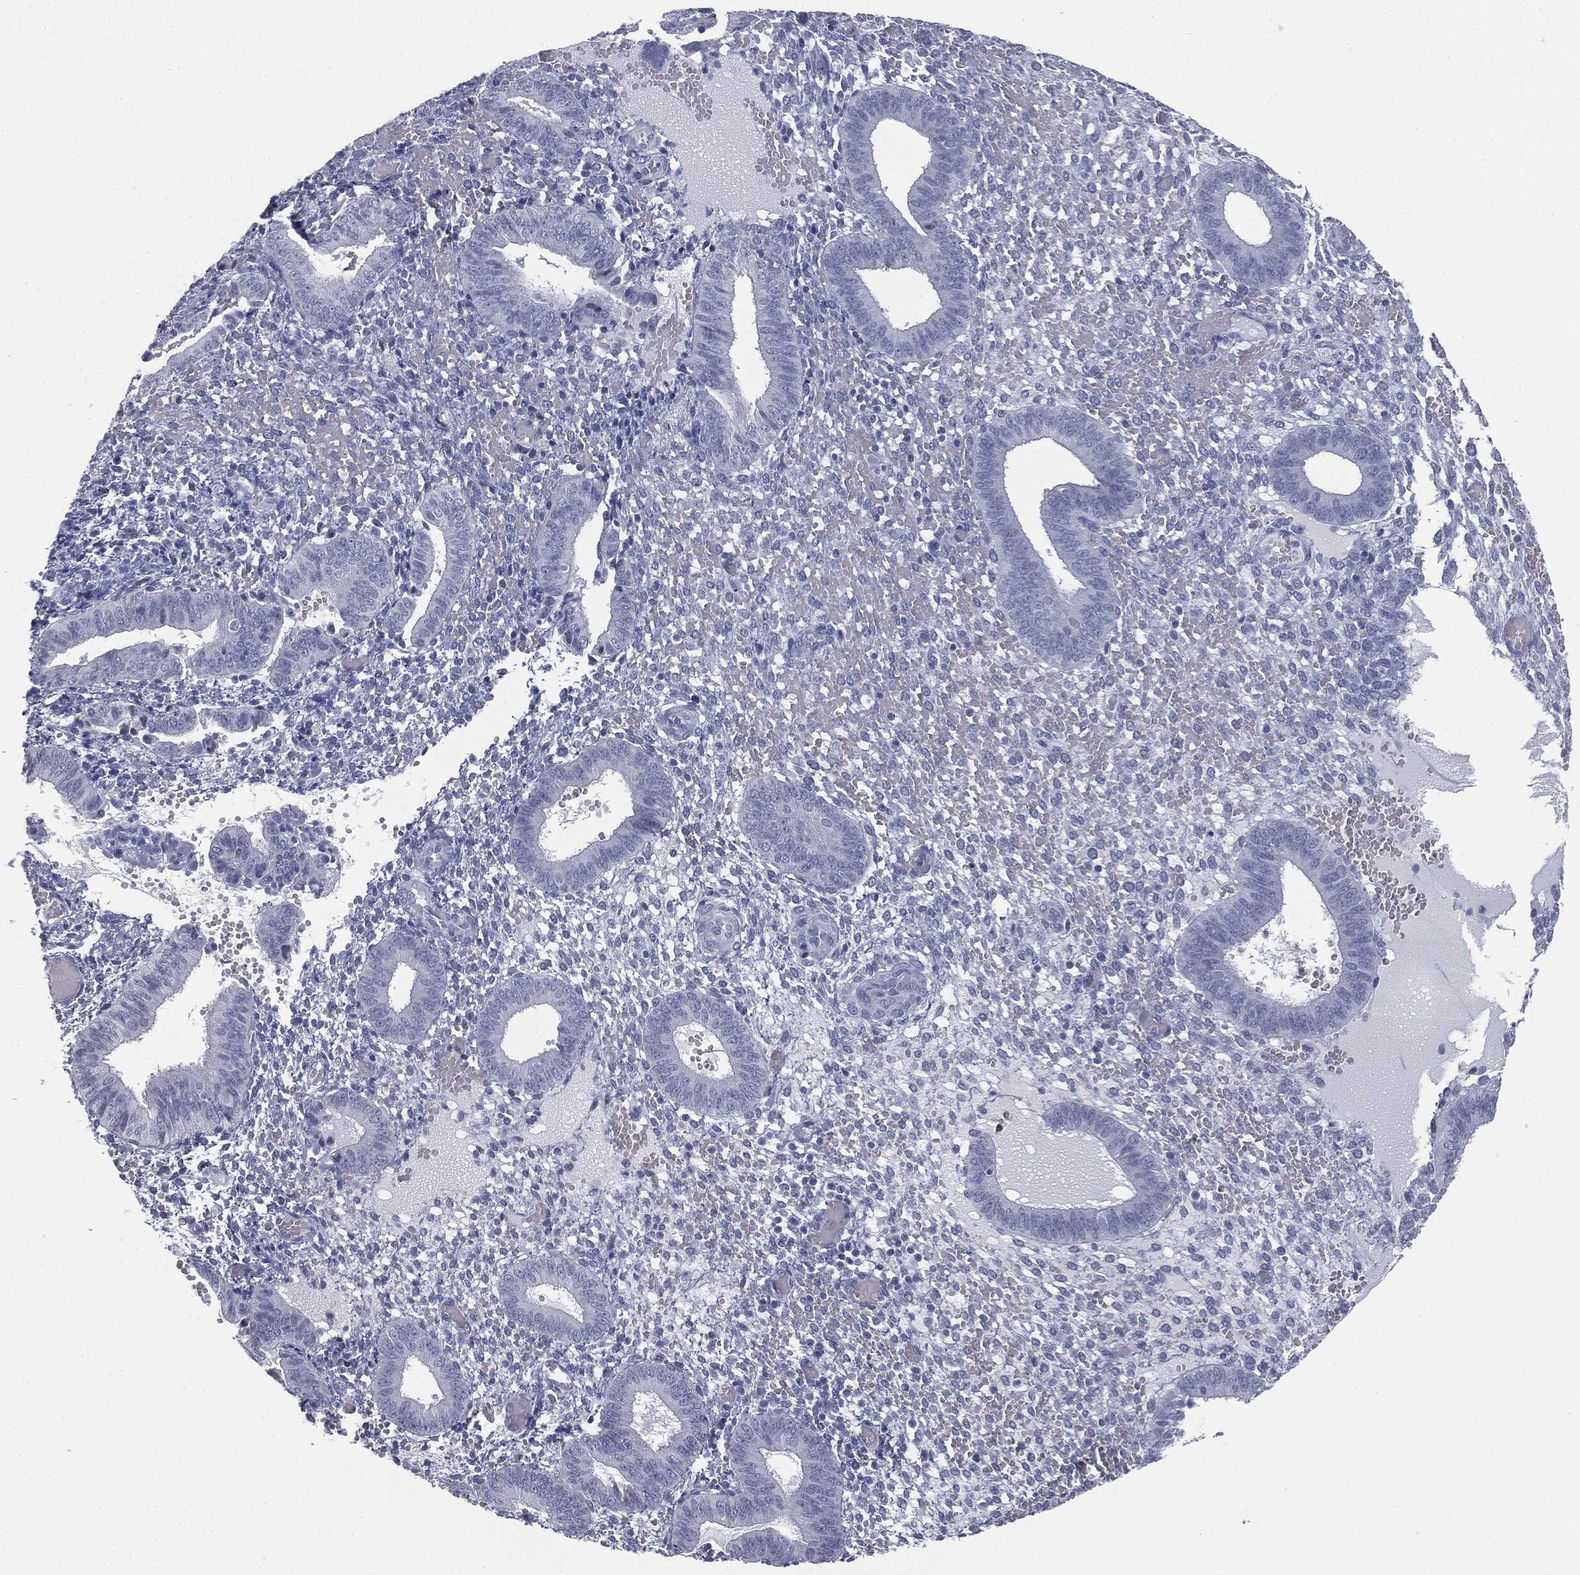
{"staining": {"intensity": "negative", "quantity": "none", "location": "none"}, "tissue": "endometrium", "cell_type": "Cells in endometrial stroma", "image_type": "normal", "snomed": [{"axis": "morphology", "description": "Normal tissue, NOS"}, {"axis": "topography", "description": "Endometrium"}], "caption": "Cells in endometrial stroma show no significant expression in normal endometrium.", "gene": "TPO", "patient": {"sex": "female", "age": 42}}